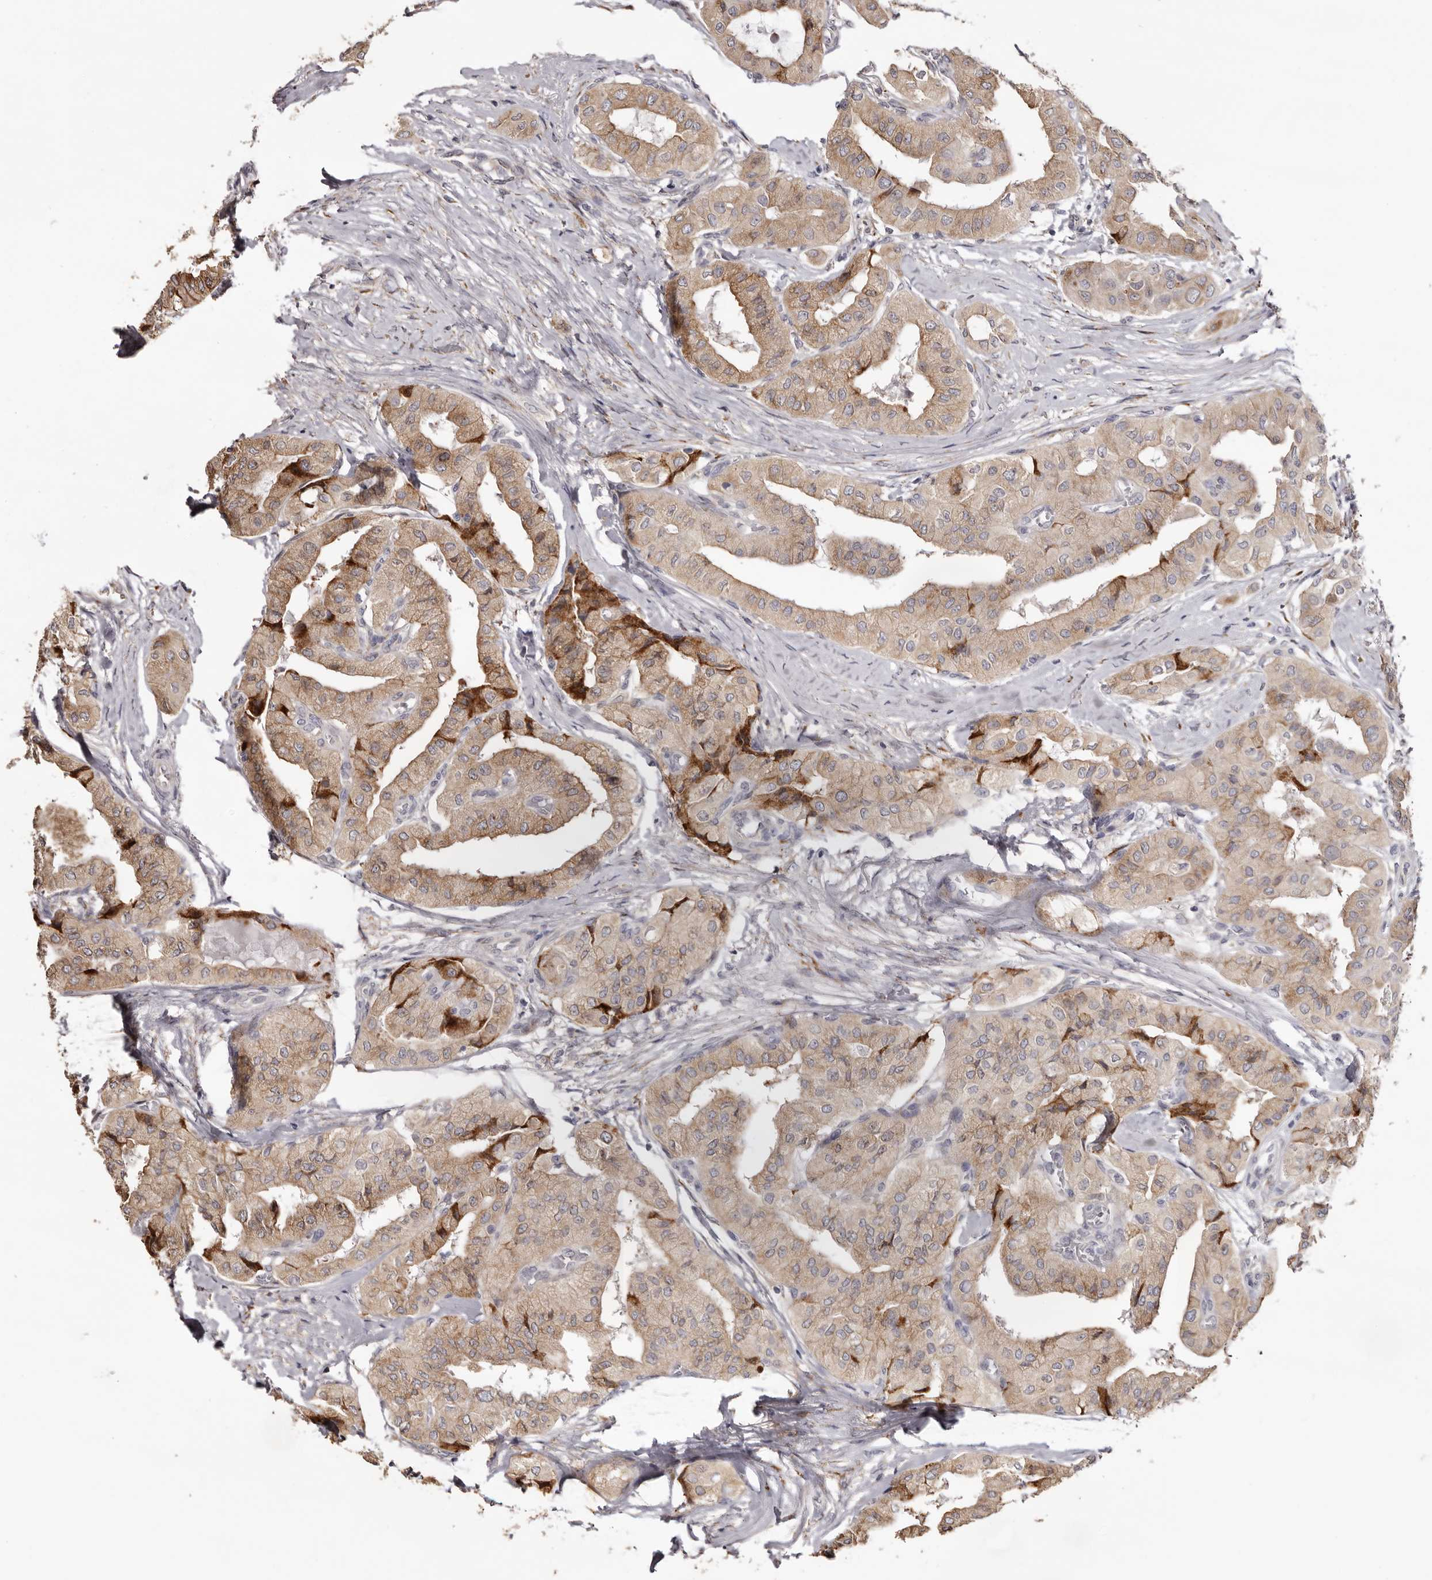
{"staining": {"intensity": "moderate", "quantity": ">75%", "location": "cytoplasmic/membranous"}, "tissue": "thyroid cancer", "cell_type": "Tumor cells", "image_type": "cancer", "snomed": [{"axis": "morphology", "description": "Papillary adenocarcinoma, NOS"}, {"axis": "topography", "description": "Thyroid gland"}], "caption": "Protein expression analysis of human thyroid papillary adenocarcinoma reveals moderate cytoplasmic/membranous positivity in about >75% of tumor cells. The staining was performed using DAB, with brown indicating positive protein expression. Nuclei are stained blue with hematoxylin.", "gene": "PIGX", "patient": {"sex": "female", "age": 59}}